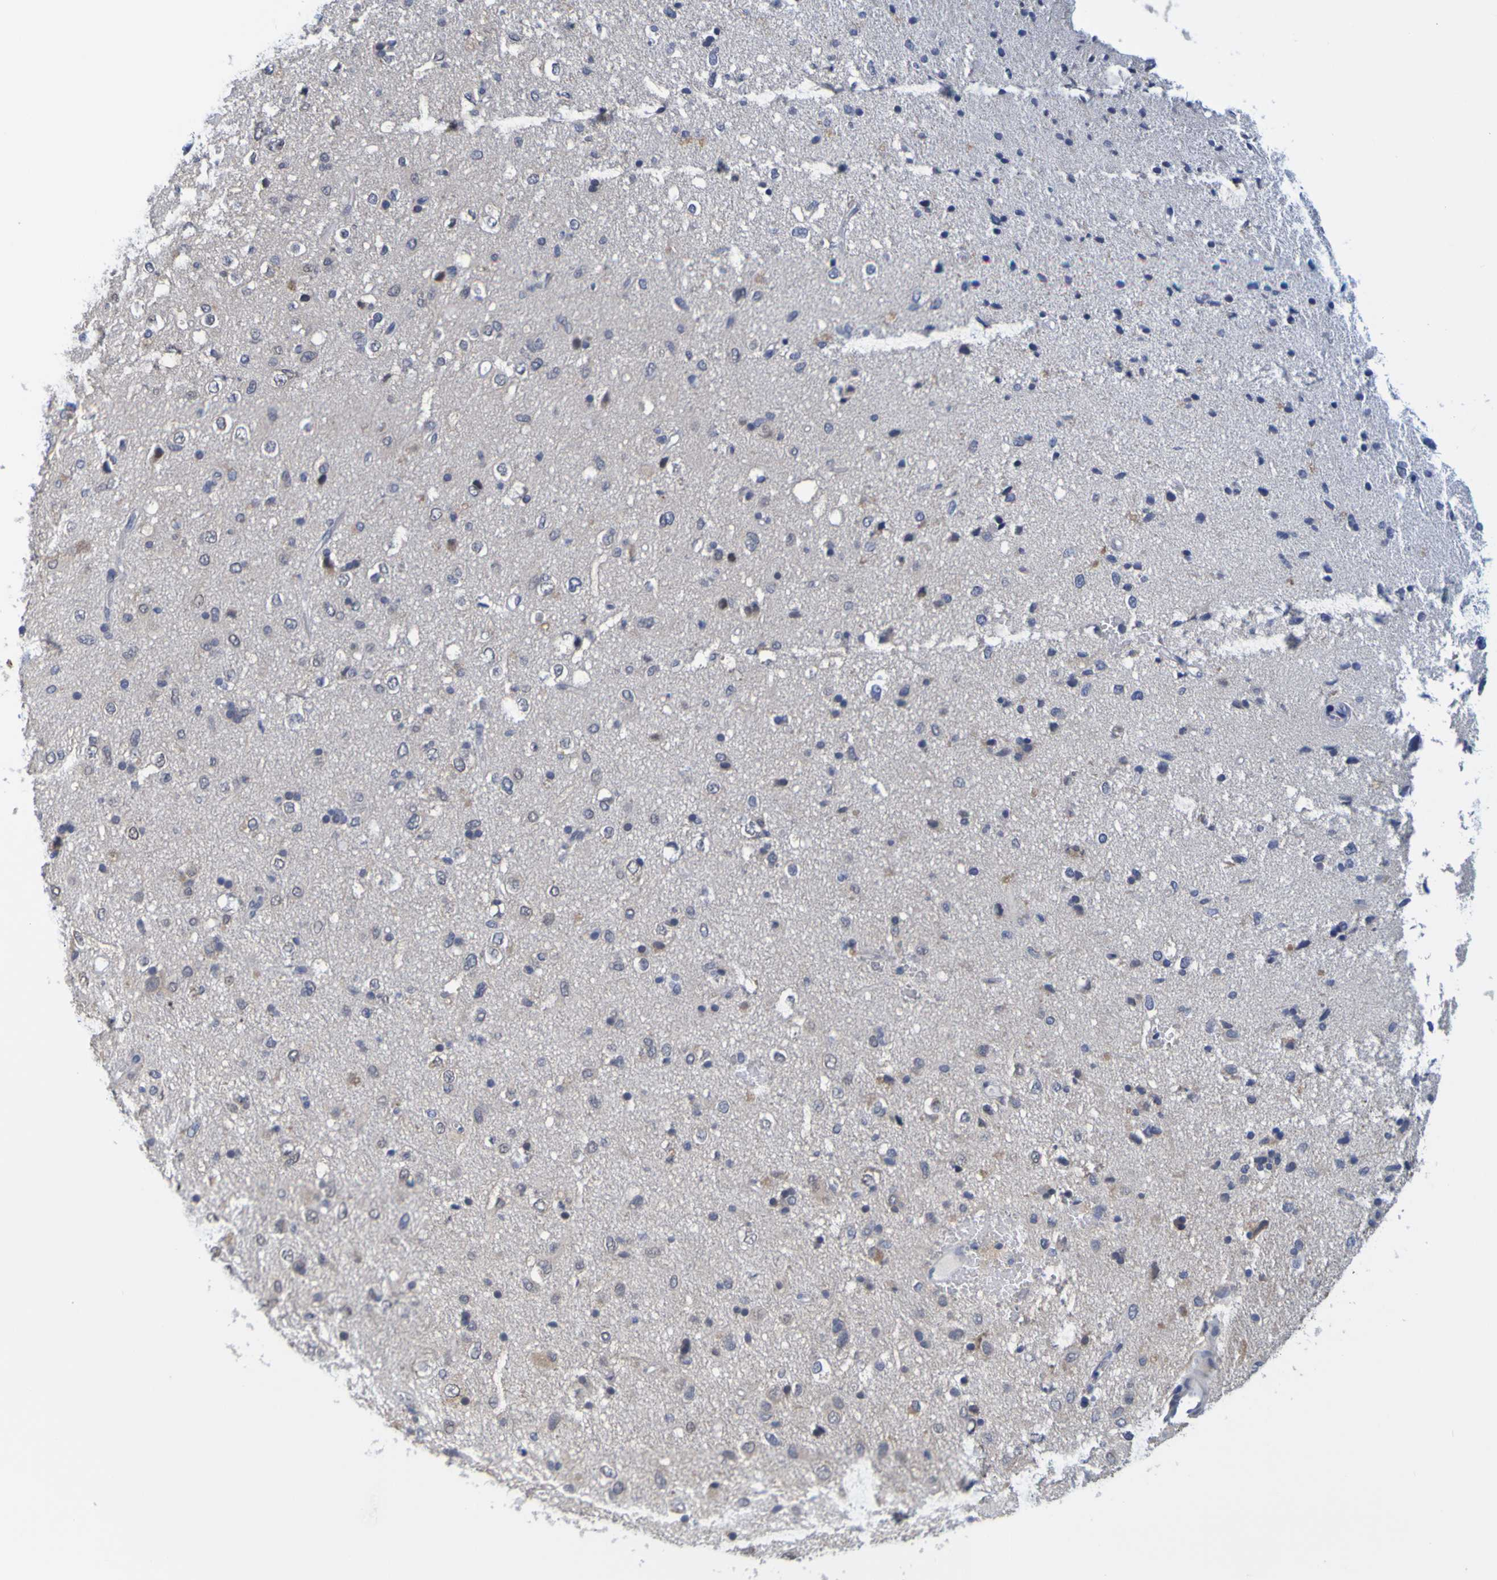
{"staining": {"intensity": "negative", "quantity": "none", "location": "none"}, "tissue": "glioma", "cell_type": "Tumor cells", "image_type": "cancer", "snomed": [{"axis": "morphology", "description": "Glioma, malignant, Low grade"}, {"axis": "topography", "description": "Brain"}], "caption": "High magnification brightfield microscopy of malignant glioma (low-grade) stained with DAB (brown) and counterstained with hematoxylin (blue): tumor cells show no significant positivity.", "gene": "ENDOU", "patient": {"sex": "male", "age": 77}}